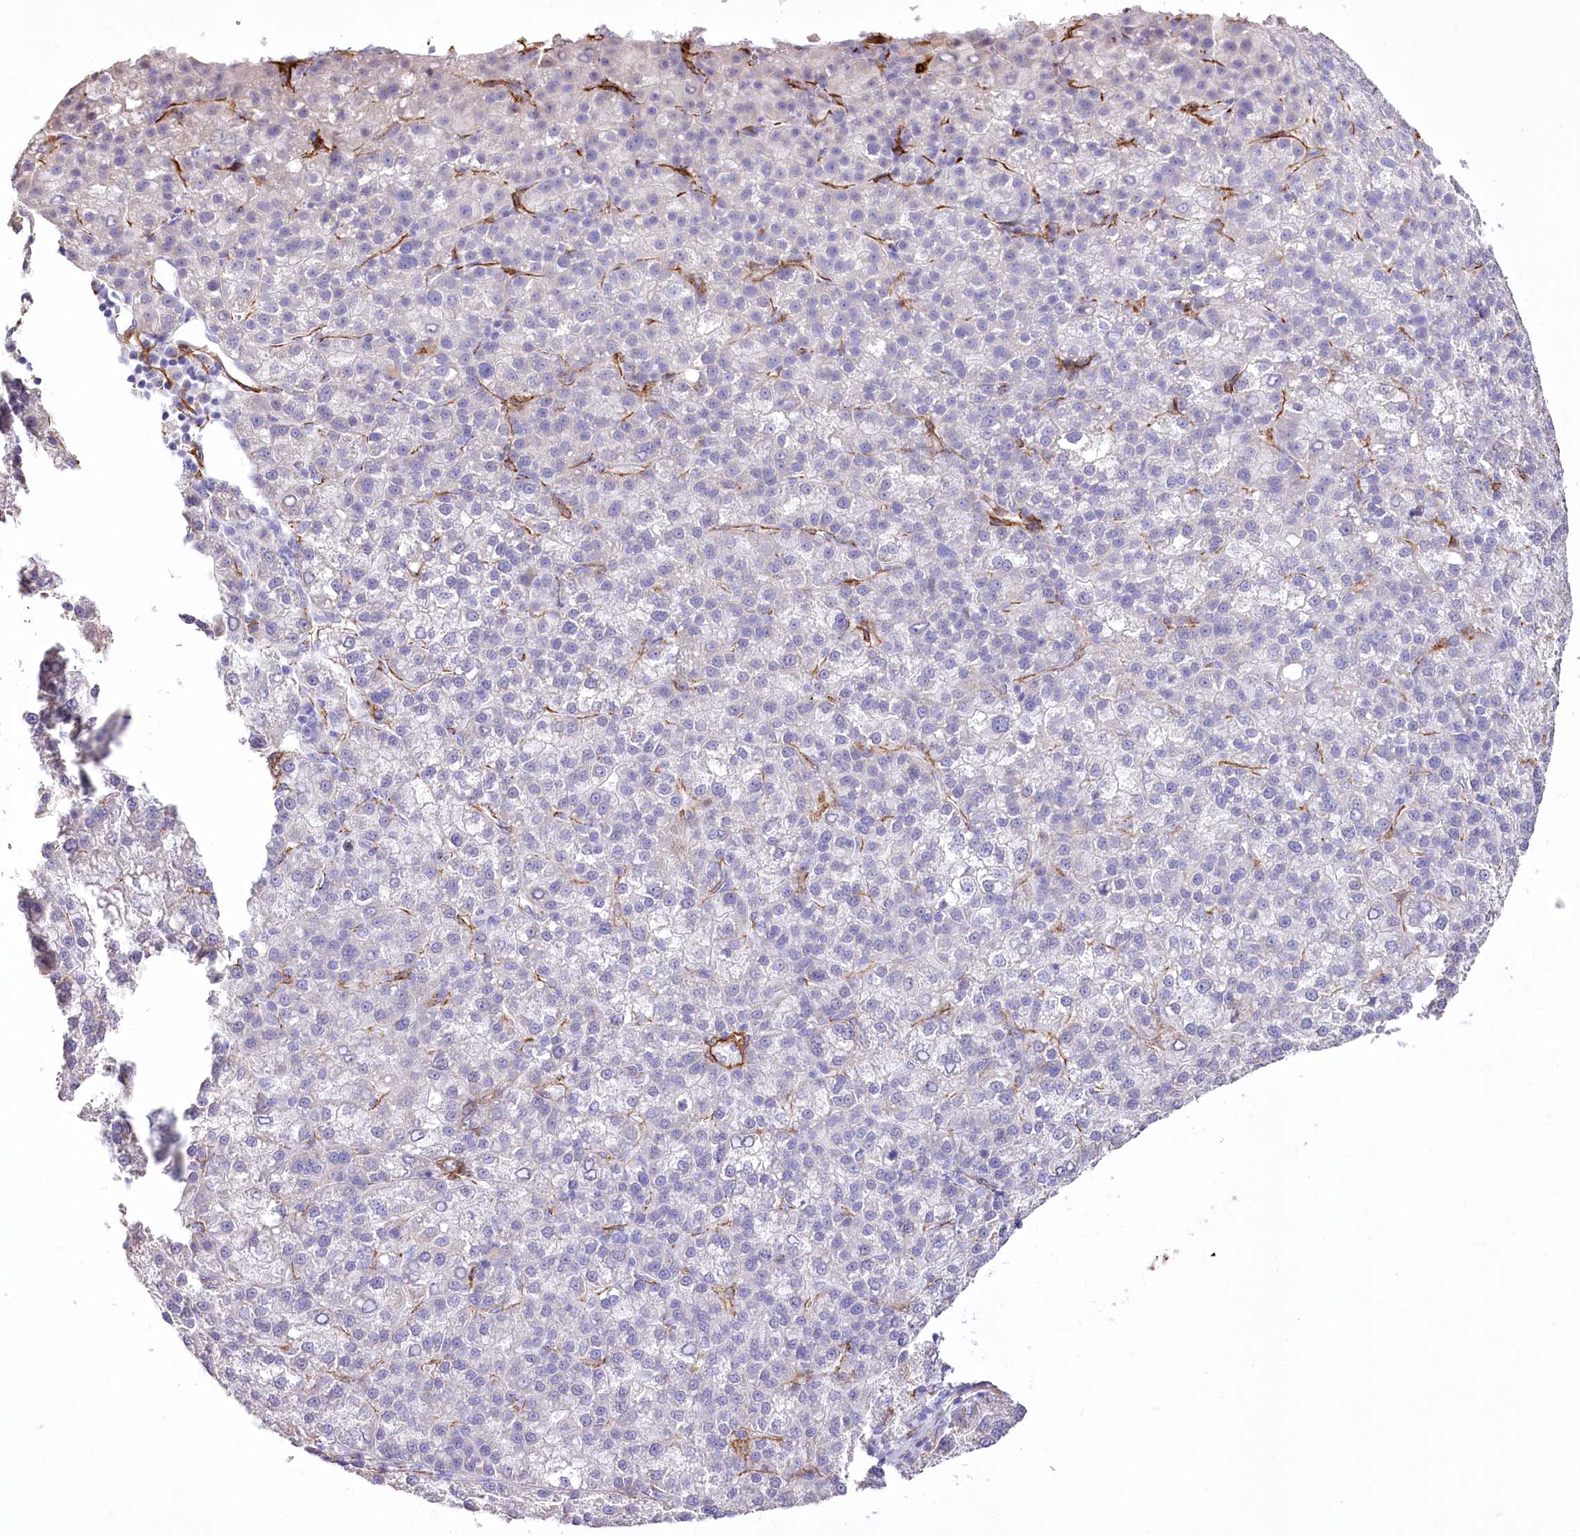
{"staining": {"intensity": "negative", "quantity": "none", "location": "none"}, "tissue": "liver cancer", "cell_type": "Tumor cells", "image_type": "cancer", "snomed": [{"axis": "morphology", "description": "Carcinoma, Hepatocellular, NOS"}, {"axis": "topography", "description": "Liver"}], "caption": "Image shows no significant protein expression in tumor cells of liver cancer.", "gene": "SYNPO2", "patient": {"sex": "female", "age": 58}}